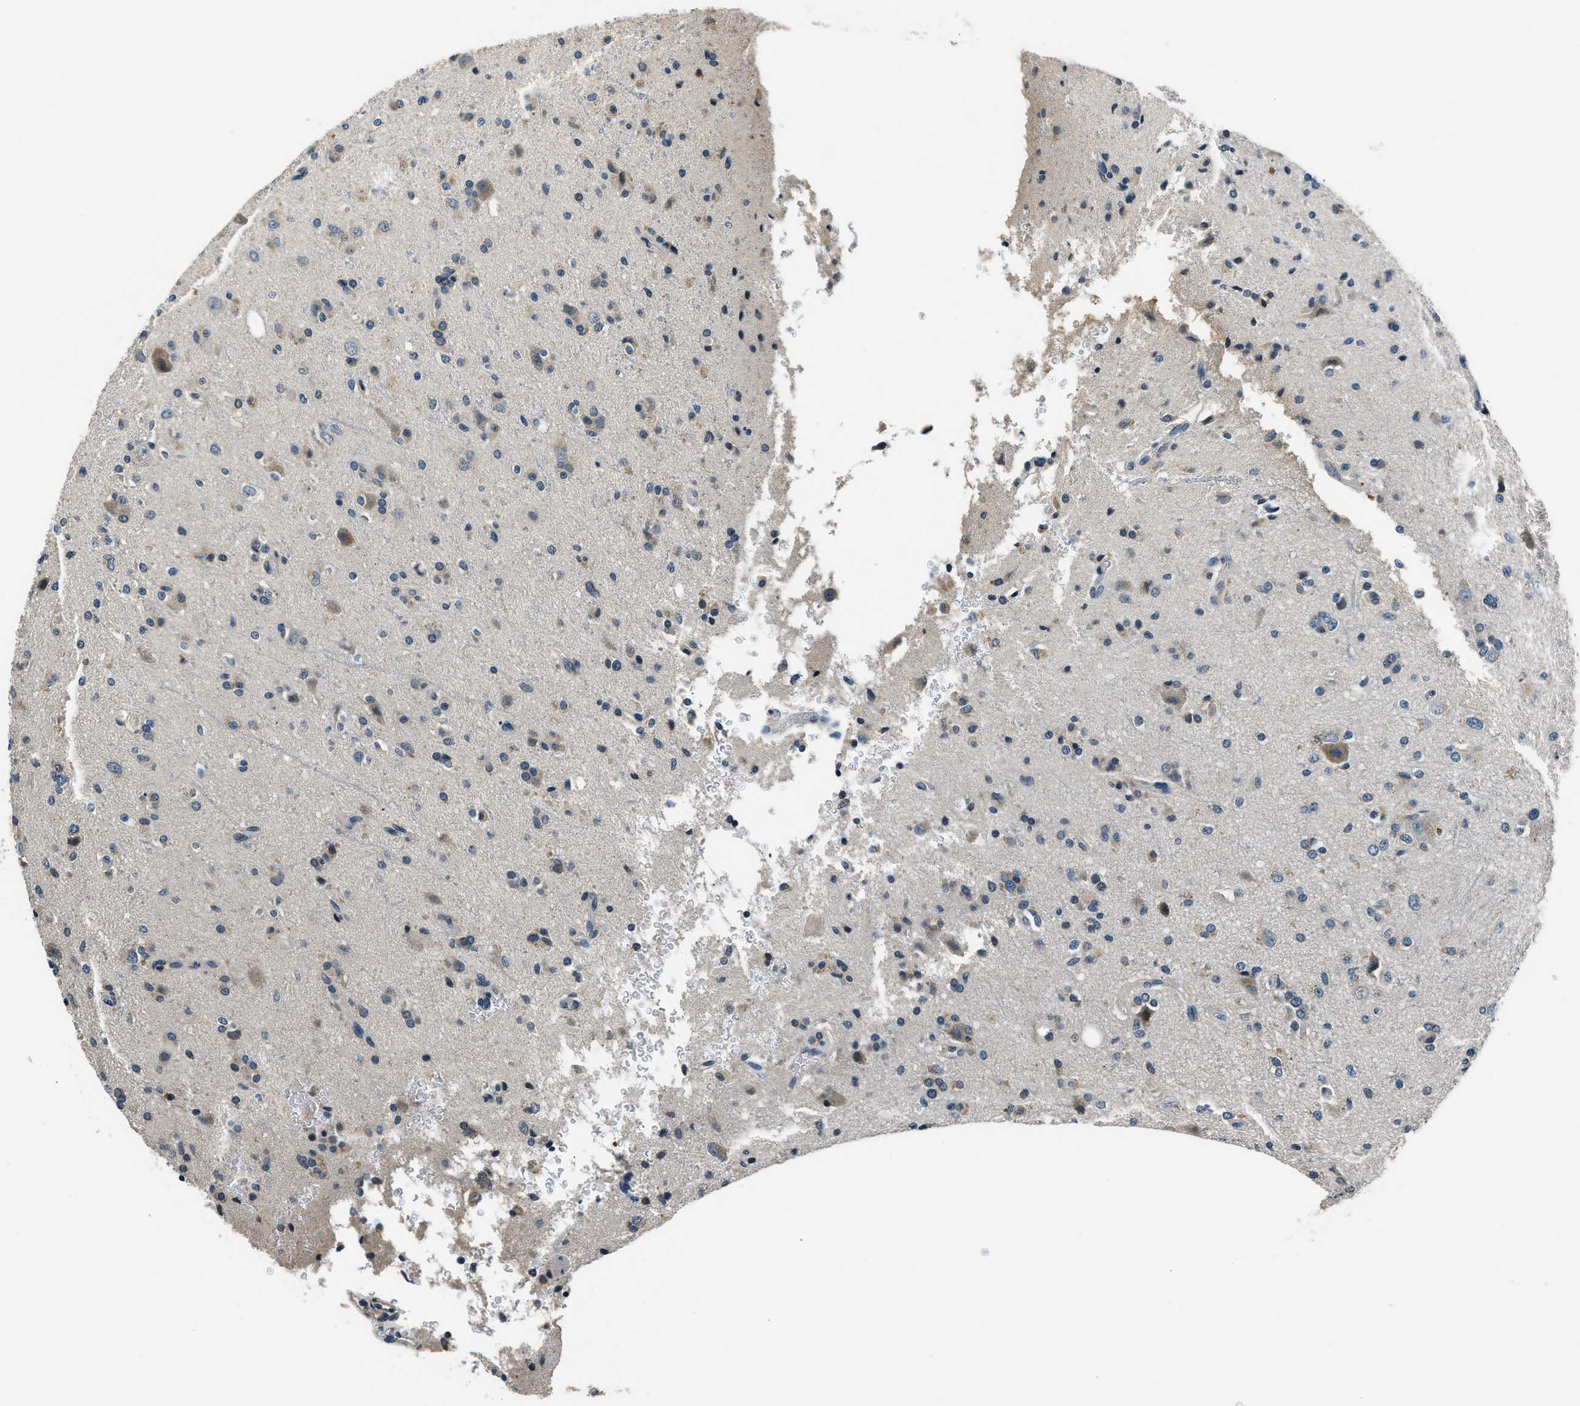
{"staining": {"intensity": "weak", "quantity": "<25%", "location": "cytoplasmic/membranous"}, "tissue": "glioma", "cell_type": "Tumor cells", "image_type": "cancer", "snomed": [{"axis": "morphology", "description": "Glioma, malignant, High grade"}, {"axis": "topography", "description": "Brain"}], "caption": "Malignant high-grade glioma stained for a protein using immunohistochemistry displays no positivity tumor cells.", "gene": "NME8", "patient": {"sex": "male", "age": 47}}